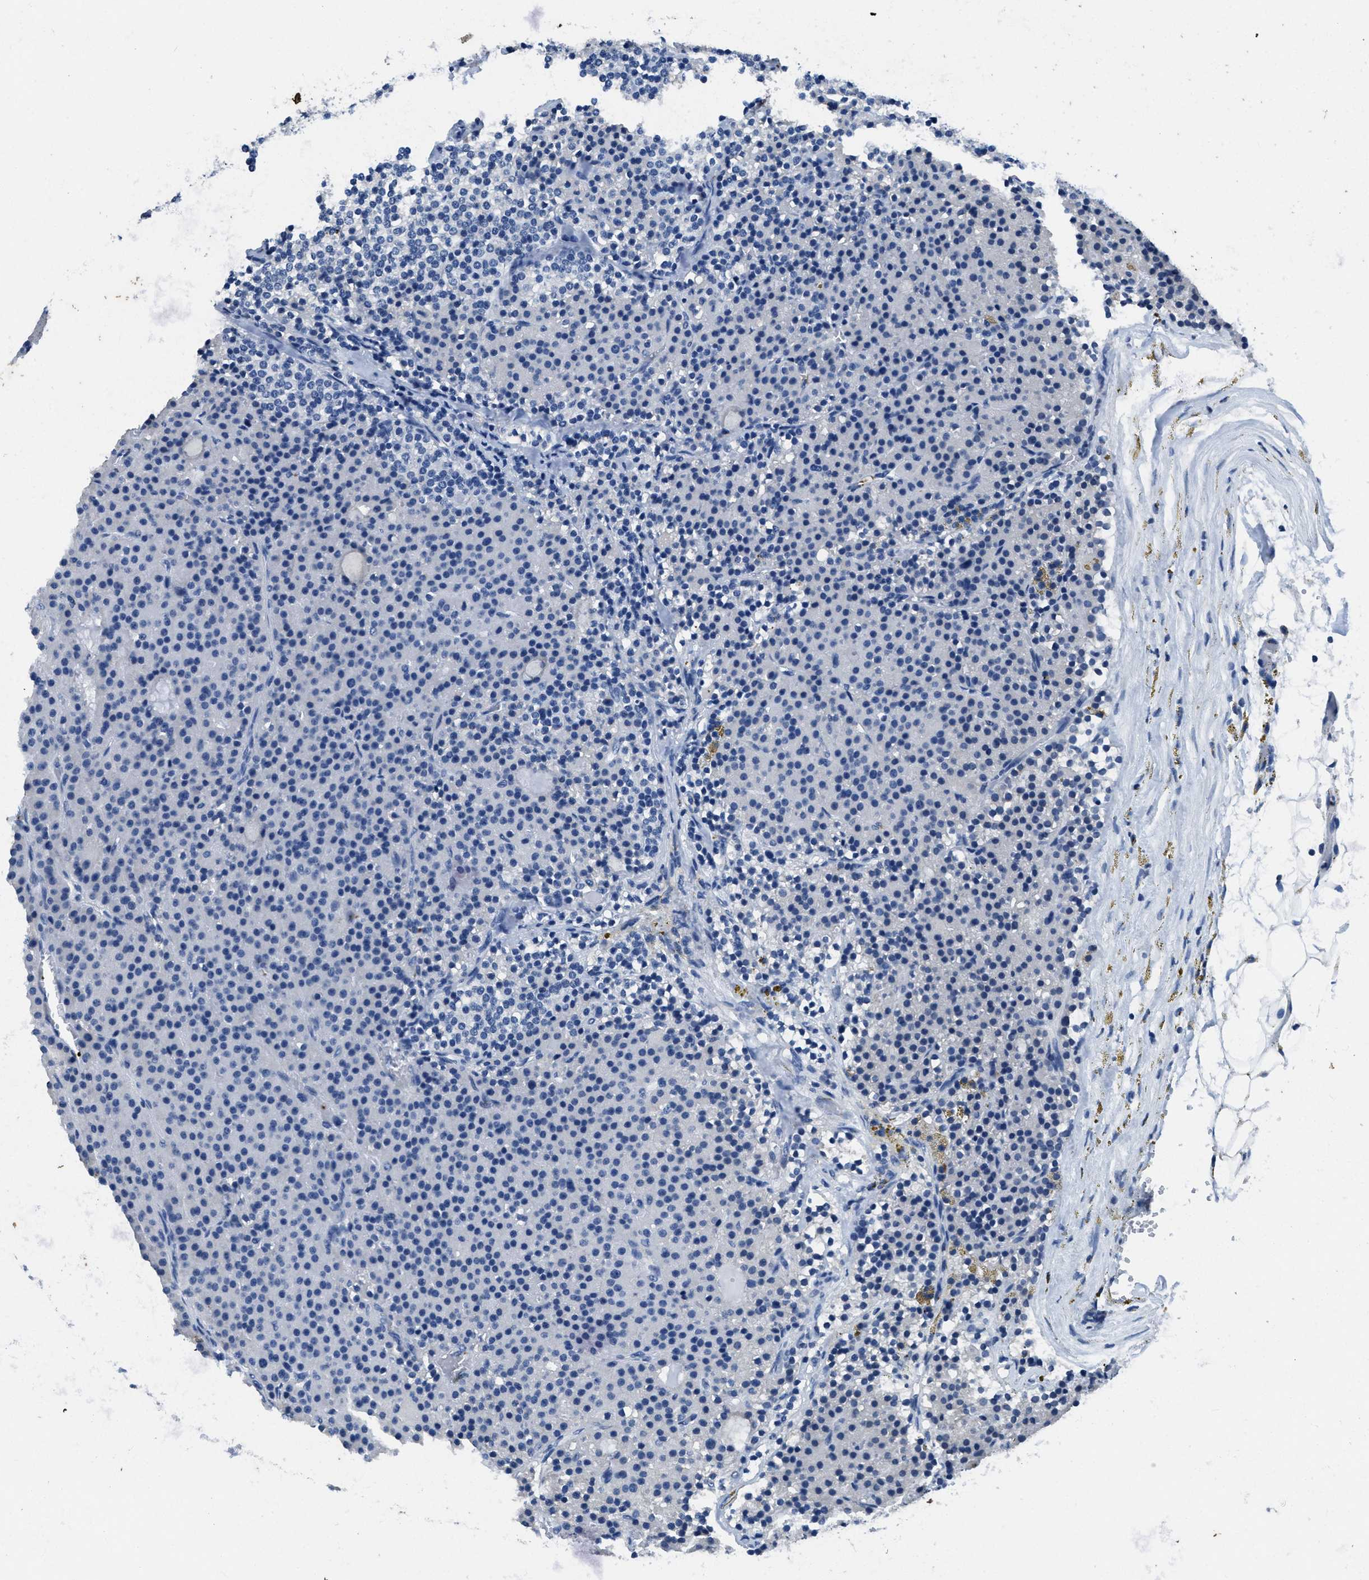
{"staining": {"intensity": "negative", "quantity": "none", "location": "none"}, "tissue": "parathyroid gland", "cell_type": "Glandular cells", "image_type": "normal", "snomed": [{"axis": "morphology", "description": "Normal tissue, NOS"}, {"axis": "morphology", "description": "Adenoma, NOS"}, {"axis": "topography", "description": "Parathyroid gland"}], "caption": "Photomicrograph shows no protein positivity in glandular cells of normal parathyroid gland.", "gene": "ITGA2B", "patient": {"sex": "male", "age": 75}}